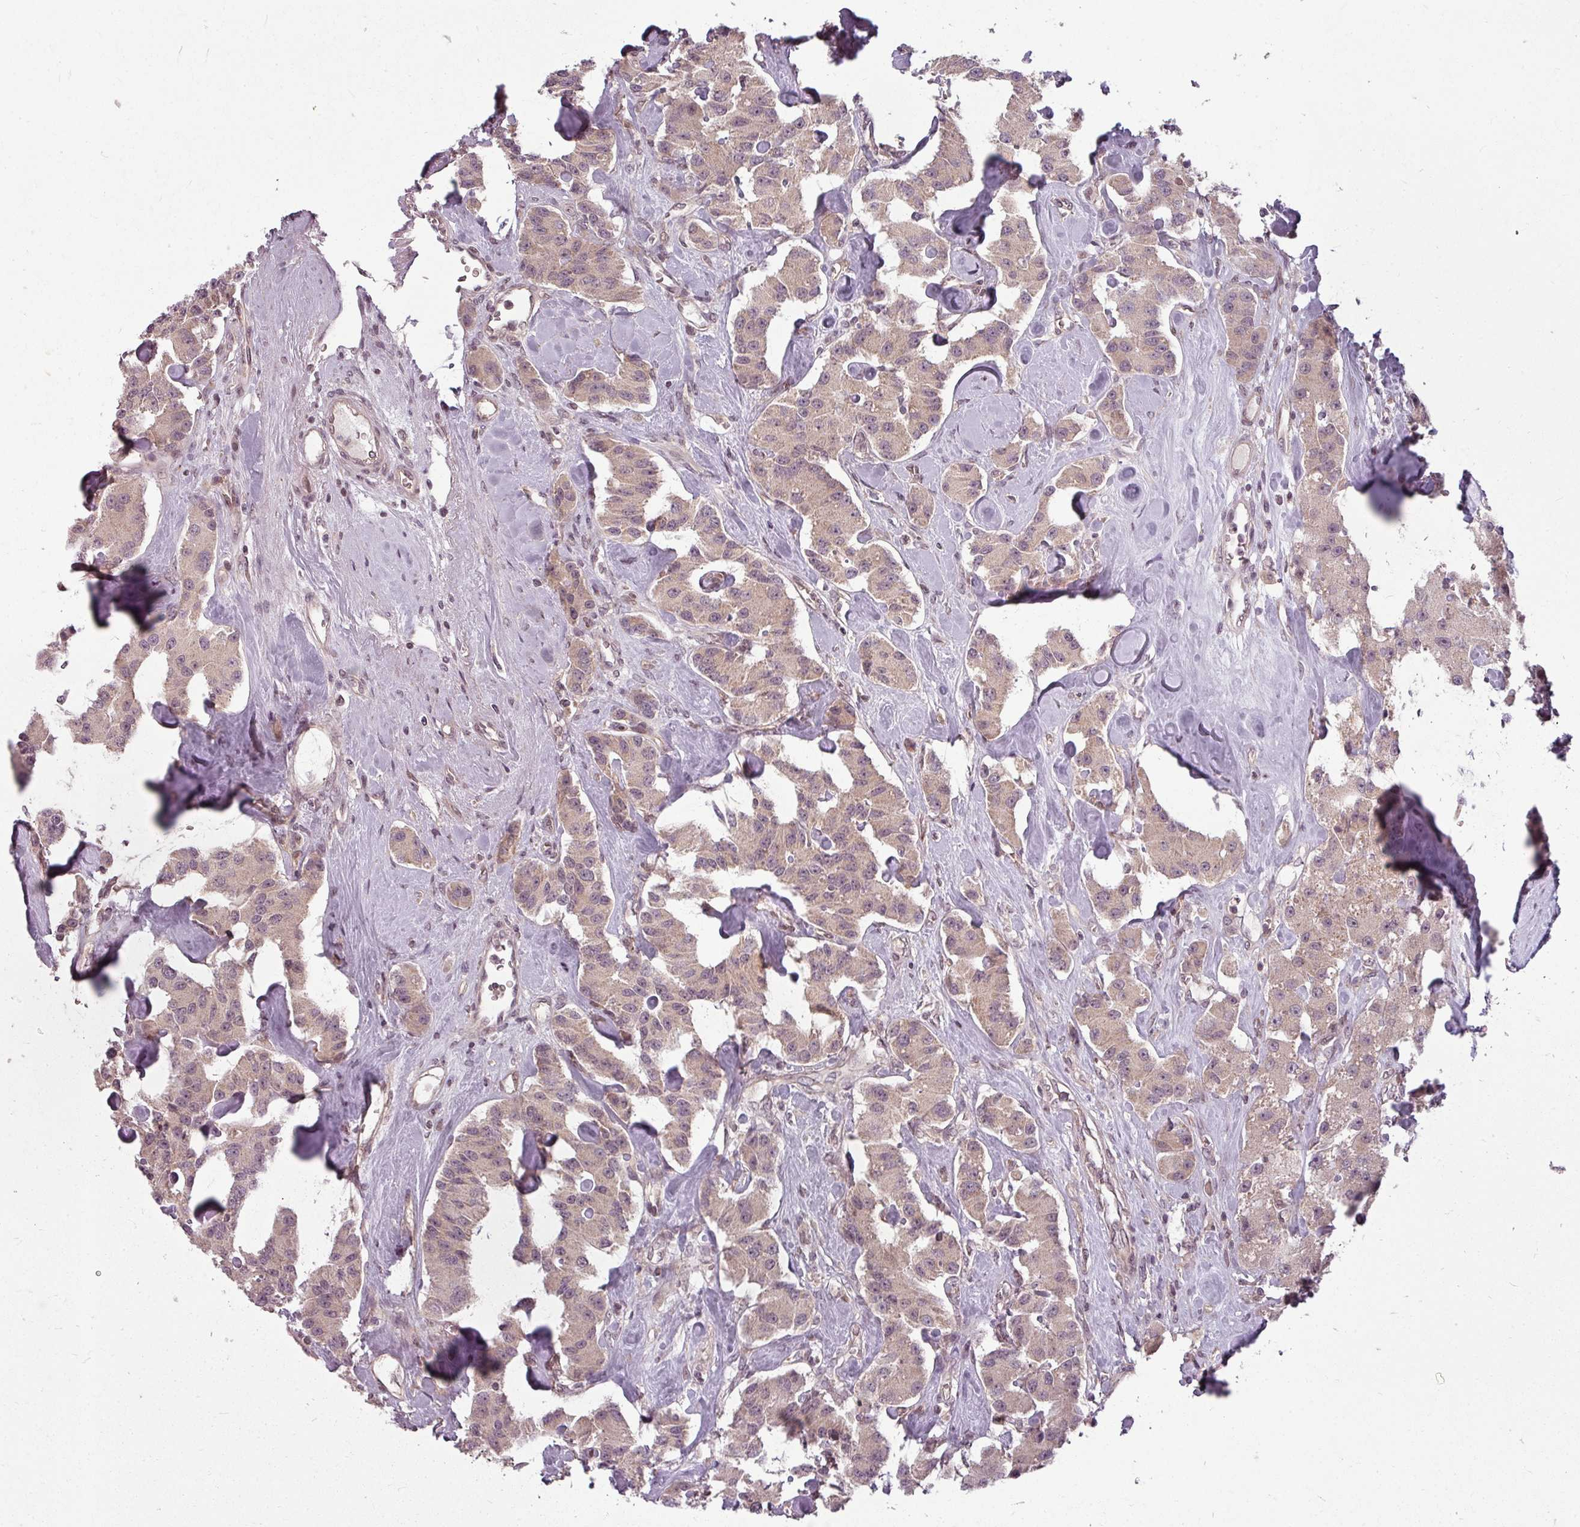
{"staining": {"intensity": "weak", "quantity": ">75%", "location": "cytoplasmic/membranous"}, "tissue": "carcinoid", "cell_type": "Tumor cells", "image_type": "cancer", "snomed": [{"axis": "morphology", "description": "Carcinoid, malignant, NOS"}, {"axis": "topography", "description": "Pancreas"}], "caption": "Immunohistochemical staining of carcinoid displays weak cytoplasmic/membranous protein staining in about >75% of tumor cells. Nuclei are stained in blue.", "gene": "CLIC1", "patient": {"sex": "male", "age": 41}}